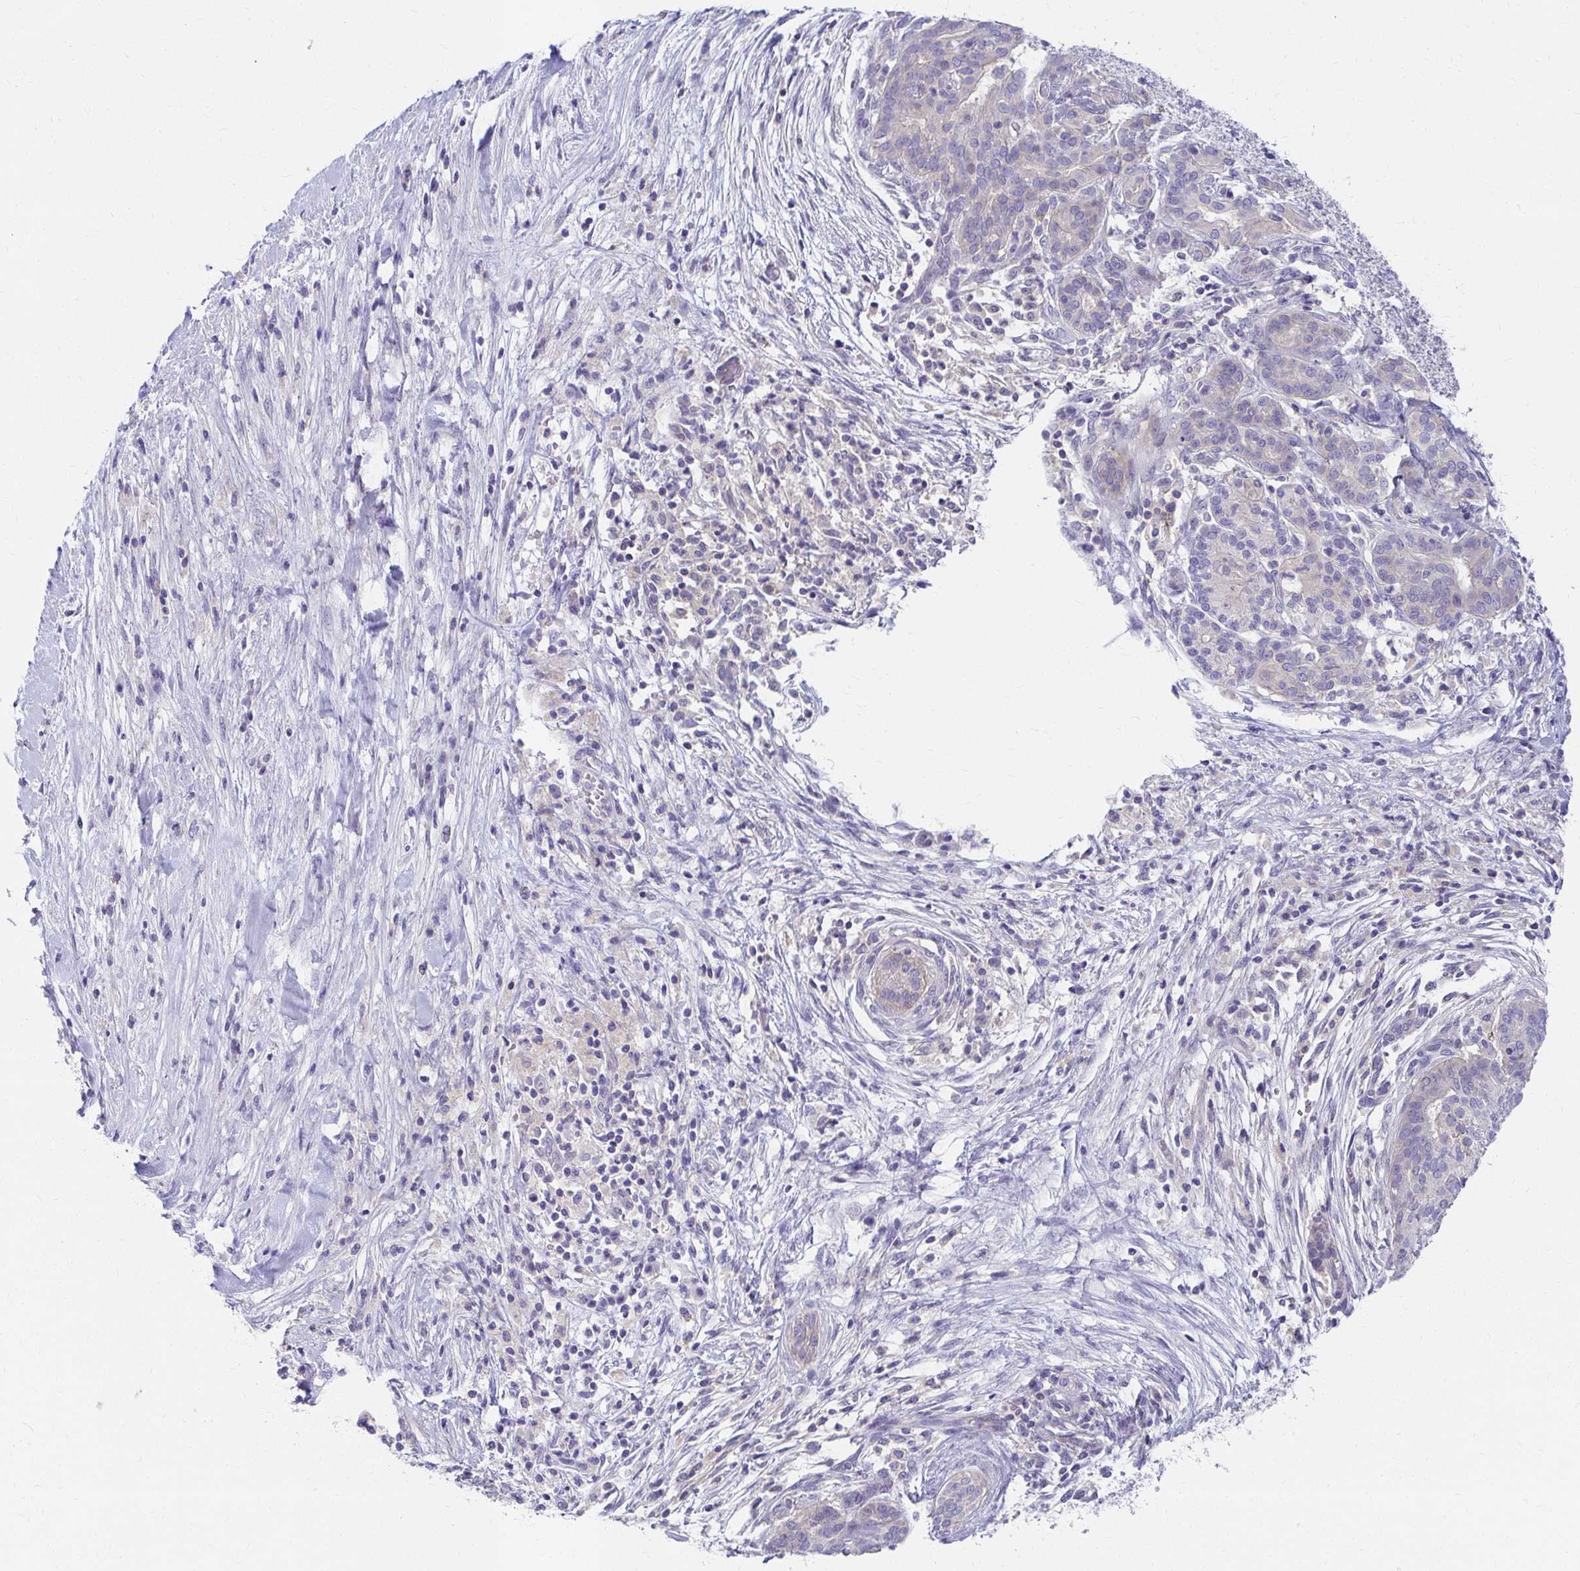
{"staining": {"intensity": "negative", "quantity": "none", "location": "none"}, "tissue": "pancreatic cancer", "cell_type": "Tumor cells", "image_type": "cancer", "snomed": [{"axis": "morphology", "description": "Adenocarcinoma, NOS"}, {"axis": "topography", "description": "Pancreas"}], "caption": "Human pancreatic adenocarcinoma stained for a protein using immunohistochemistry (IHC) displays no staining in tumor cells.", "gene": "C19orf81", "patient": {"sex": "male", "age": 44}}